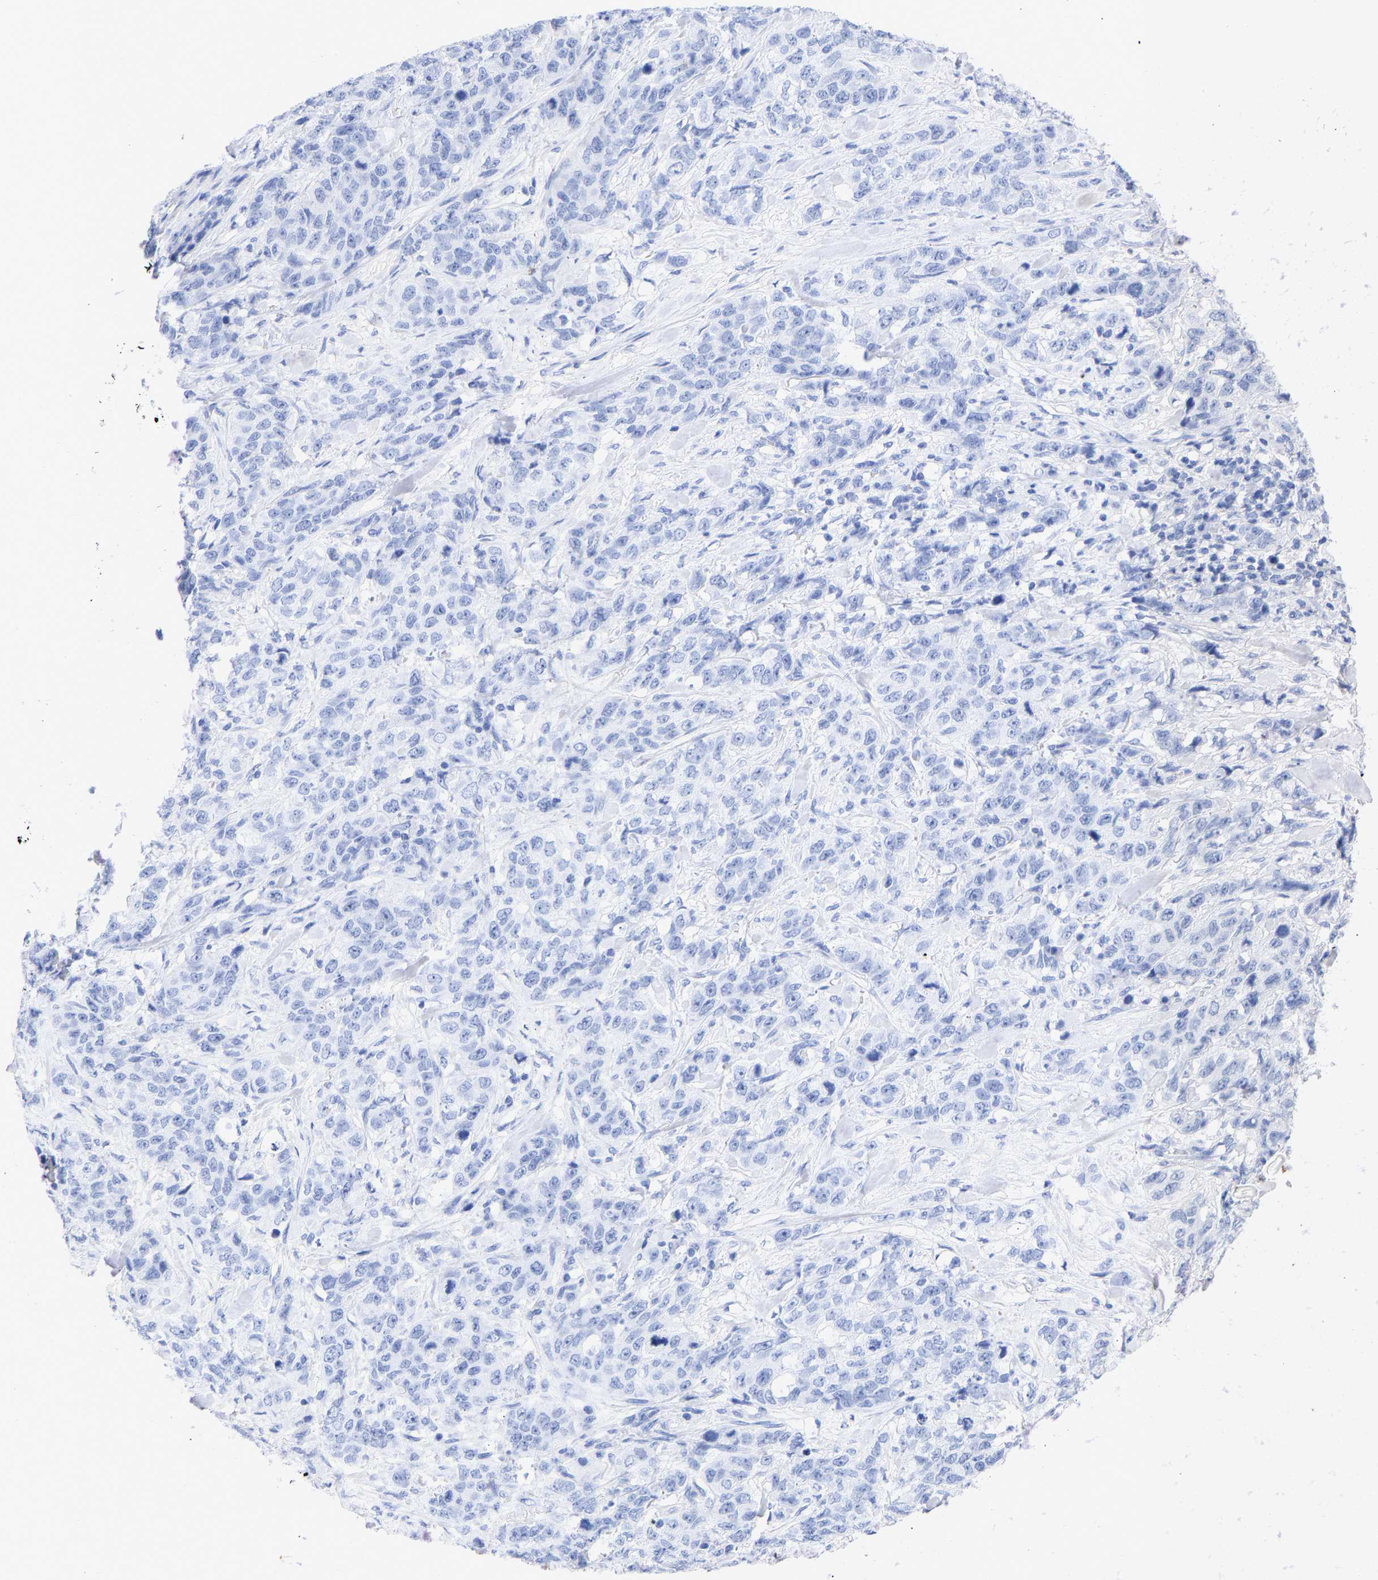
{"staining": {"intensity": "negative", "quantity": "none", "location": "none"}, "tissue": "stomach cancer", "cell_type": "Tumor cells", "image_type": "cancer", "snomed": [{"axis": "morphology", "description": "Adenocarcinoma, NOS"}, {"axis": "topography", "description": "Stomach"}], "caption": "An immunohistochemistry (IHC) image of stomach cancer is shown. There is no staining in tumor cells of stomach cancer.", "gene": "KRT1", "patient": {"sex": "male", "age": 48}}